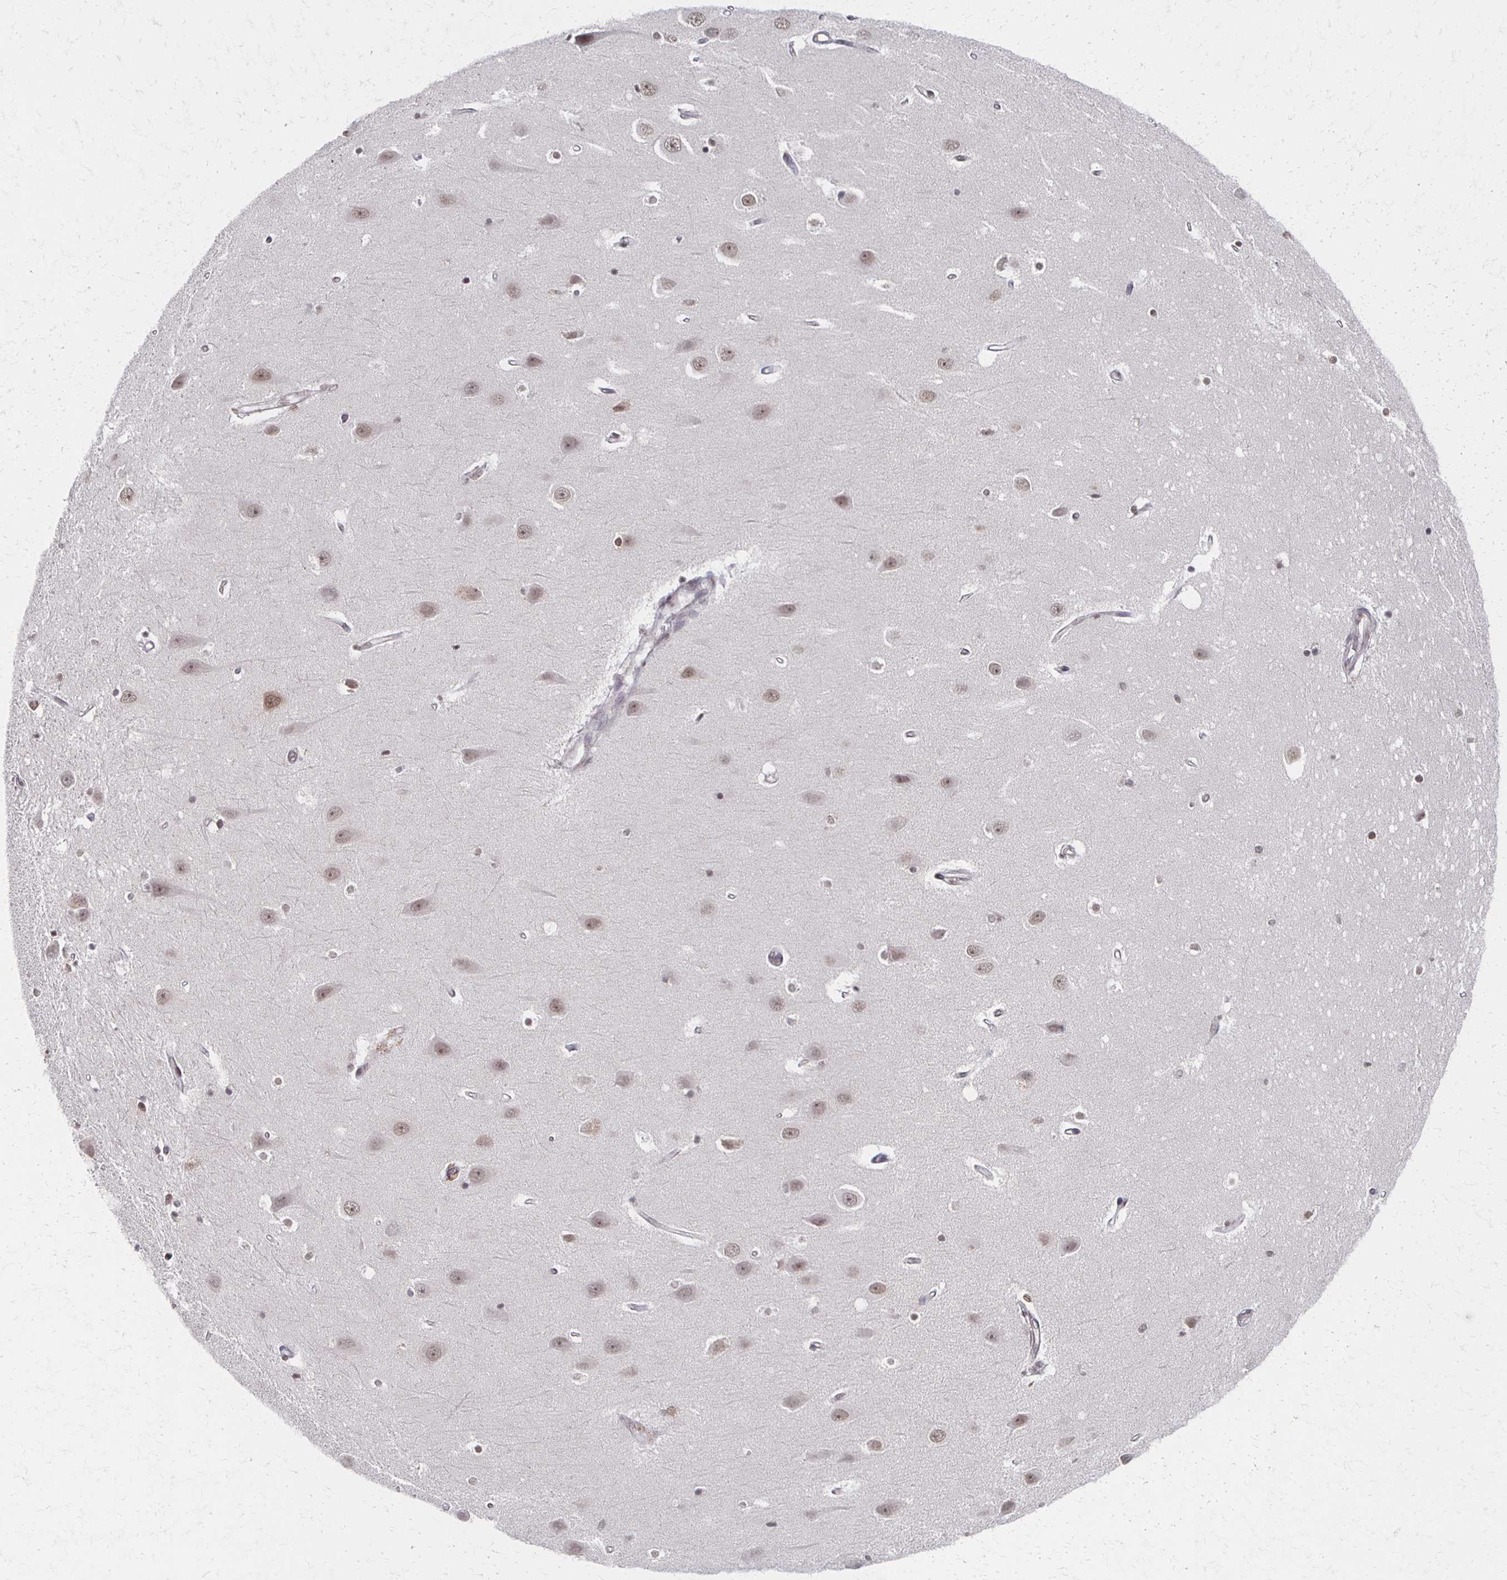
{"staining": {"intensity": "negative", "quantity": "none", "location": "none"}, "tissue": "hippocampus", "cell_type": "Glial cells", "image_type": "normal", "snomed": [{"axis": "morphology", "description": "Normal tissue, NOS"}, {"axis": "topography", "description": "Hippocampus"}], "caption": "Glial cells show no significant protein staining in unremarkable hippocampus. (IHC, brightfield microscopy, high magnification).", "gene": "DAB1", "patient": {"sex": "male", "age": 63}}